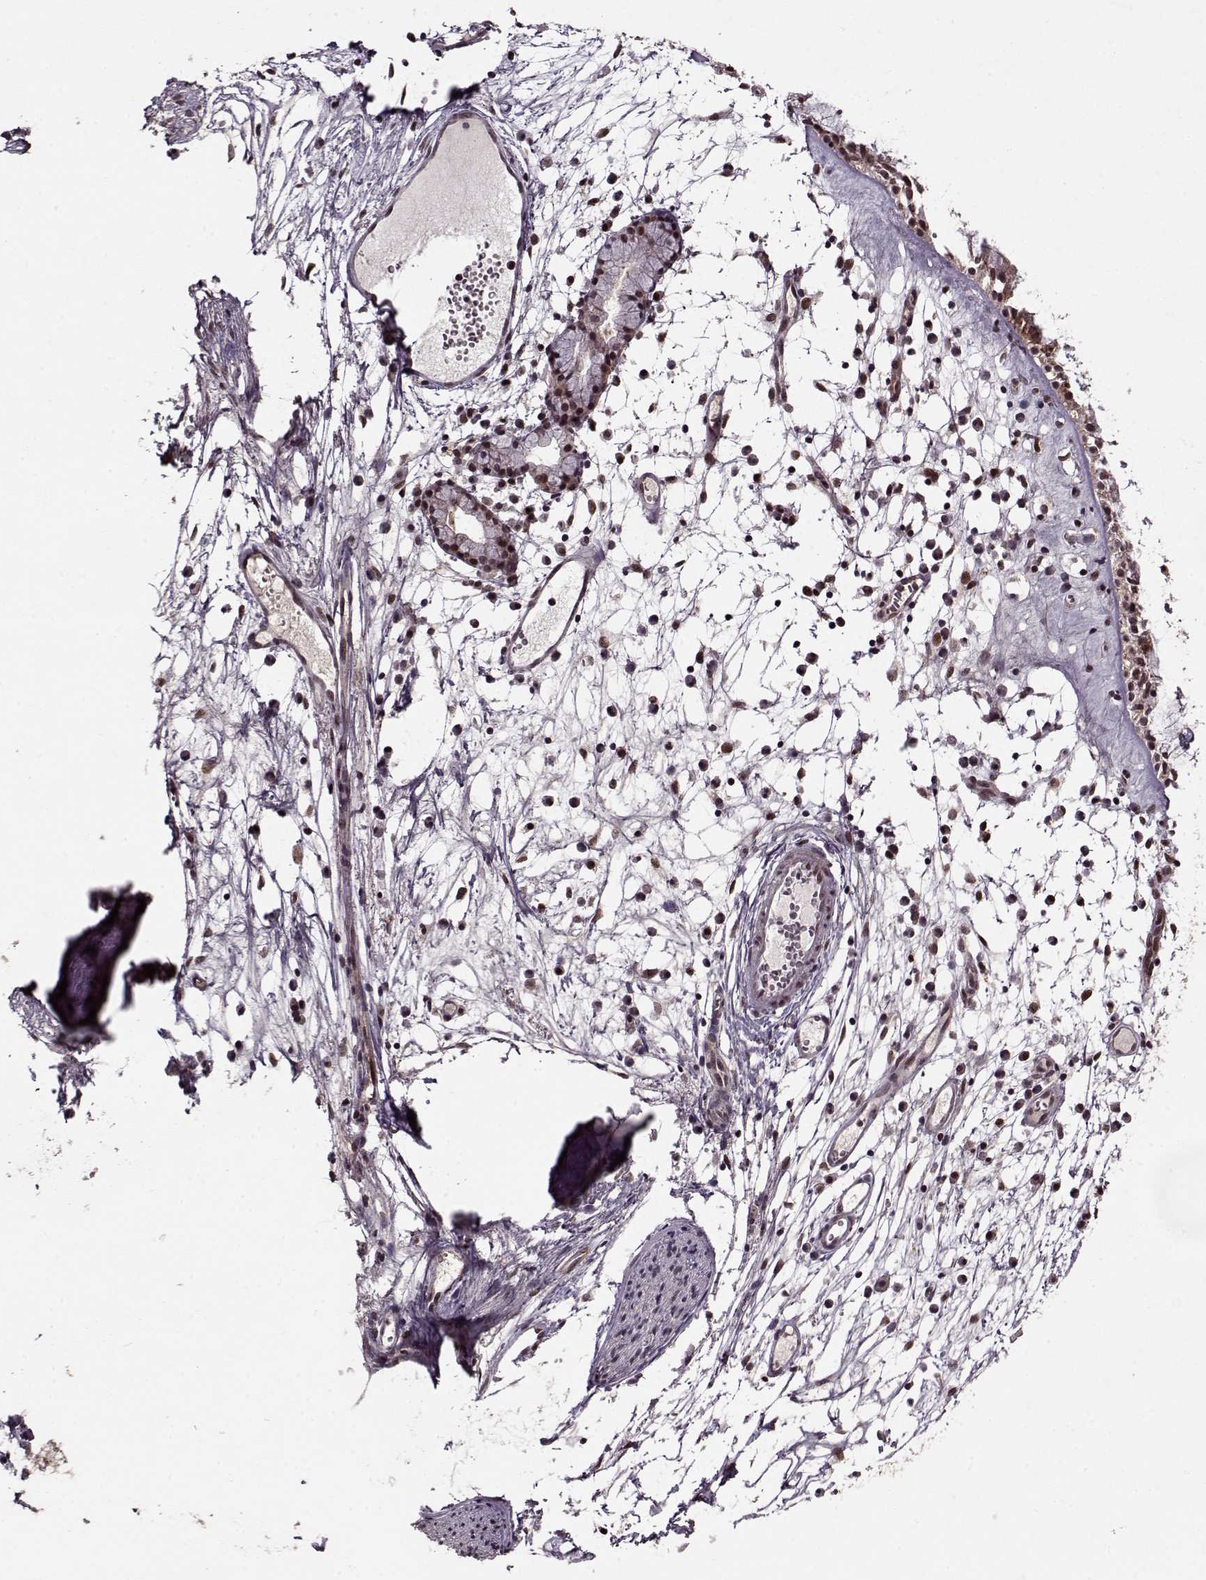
{"staining": {"intensity": "weak", "quantity": "<25%", "location": "nuclear"}, "tissue": "nasopharynx", "cell_type": "Respiratory epithelial cells", "image_type": "normal", "snomed": [{"axis": "morphology", "description": "Normal tissue, NOS"}, {"axis": "topography", "description": "Nasopharynx"}], "caption": "Immunohistochemical staining of normal nasopharynx reveals no significant expression in respiratory epithelial cells. (Immunohistochemistry (ihc), brightfield microscopy, high magnification).", "gene": "PSMA7", "patient": {"sex": "female", "age": 85}}